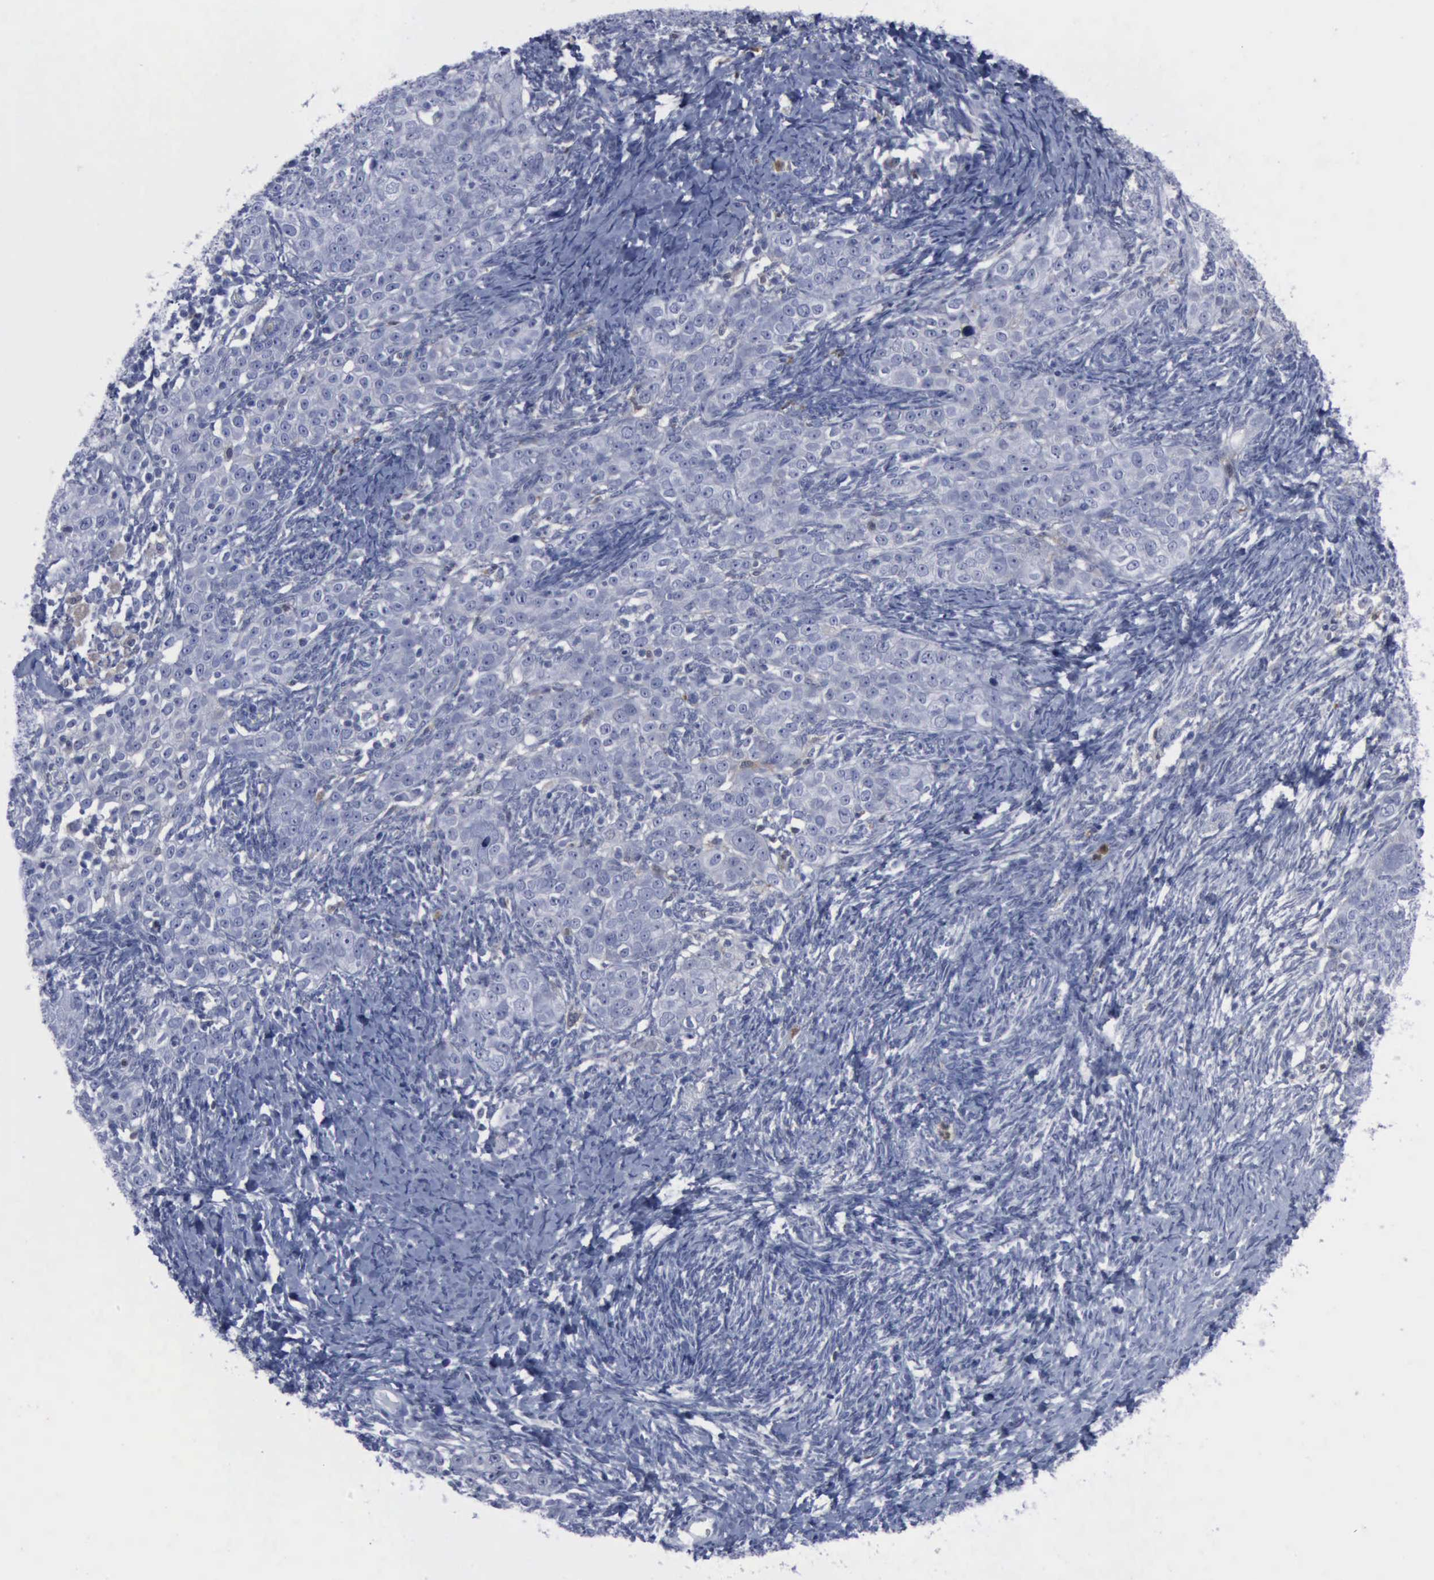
{"staining": {"intensity": "negative", "quantity": "none", "location": "none"}, "tissue": "ovarian cancer", "cell_type": "Tumor cells", "image_type": "cancer", "snomed": [{"axis": "morphology", "description": "Normal tissue, NOS"}, {"axis": "morphology", "description": "Cystadenocarcinoma, serous, NOS"}, {"axis": "topography", "description": "Ovary"}], "caption": "Immunohistochemistry (IHC) of human ovarian cancer (serous cystadenocarcinoma) exhibits no positivity in tumor cells. (Immunohistochemistry (IHC), brightfield microscopy, high magnification).", "gene": "CSTA", "patient": {"sex": "female", "age": 62}}